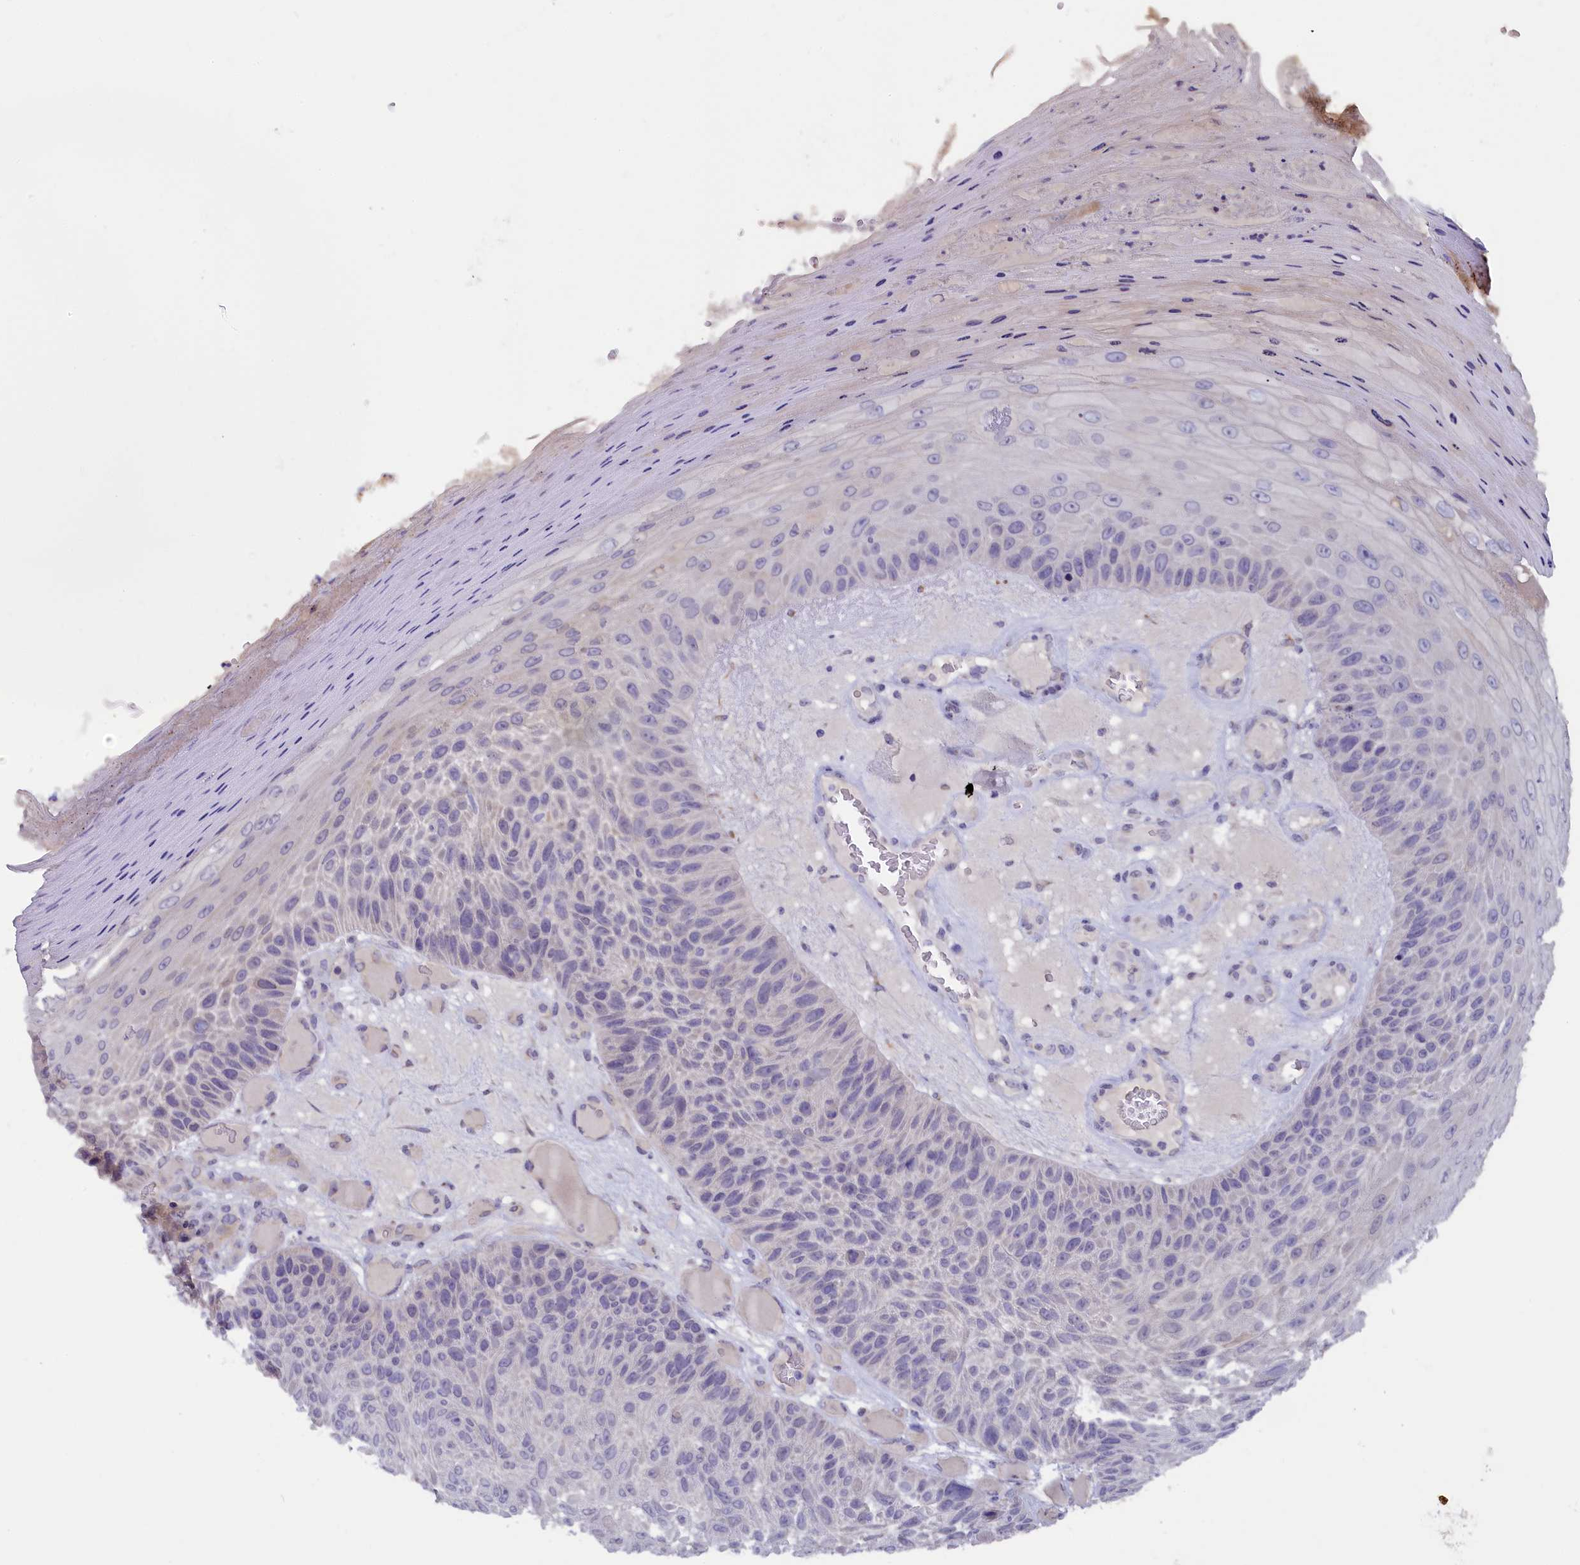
{"staining": {"intensity": "negative", "quantity": "none", "location": "none"}, "tissue": "skin cancer", "cell_type": "Tumor cells", "image_type": "cancer", "snomed": [{"axis": "morphology", "description": "Squamous cell carcinoma, NOS"}, {"axis": "topography", "description": "Skin"}], "caption": "The IHC histopathology image has no significant positivity in tumor cells of skin squamous cell carcinoma tissue.", "gene": "ZSWIM4", "patient": {"sex": "female", "age": 88}}